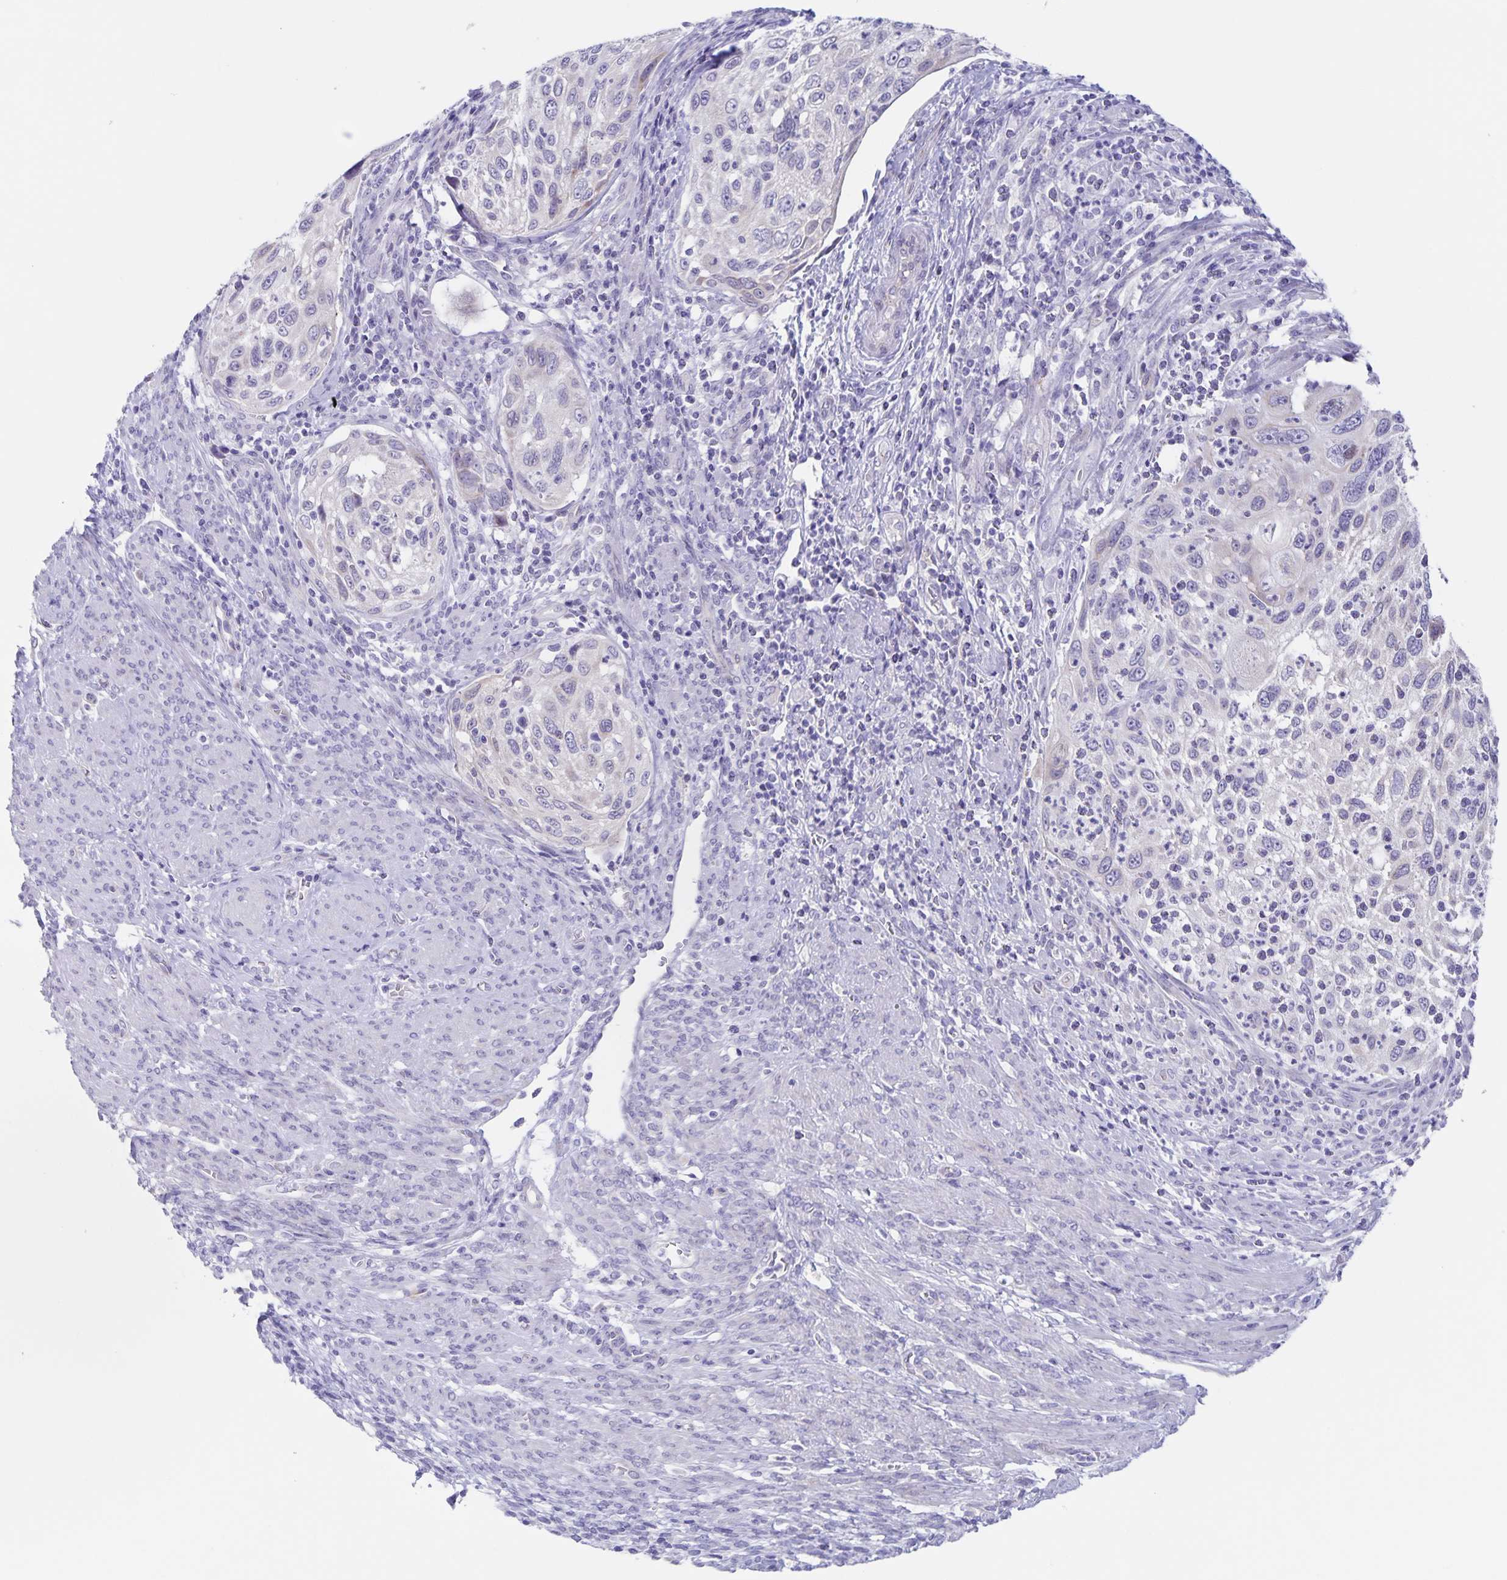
{"staining": {"intensity": "negative", "quantity": "none", "location": "none"}, "tissue": "cervical cancer", "cell_type": "Tumor cells", "image_type": "cancer", "snomed": [{"axis": "morphology", "description": "Squamous cell carcinoma, NOS"}, {"axis": "topography", "description": "Cervix"}], "caption": "High magnification brightfield microscopy of cervical cancer stained with DAB (3,3'-diaminobenzidine) (brown) and counterstained with hematoxylin (blue): tumor cells show no significant staining.", "gene": "AQP4", "patient": {"sex": "female", "age": 70}}